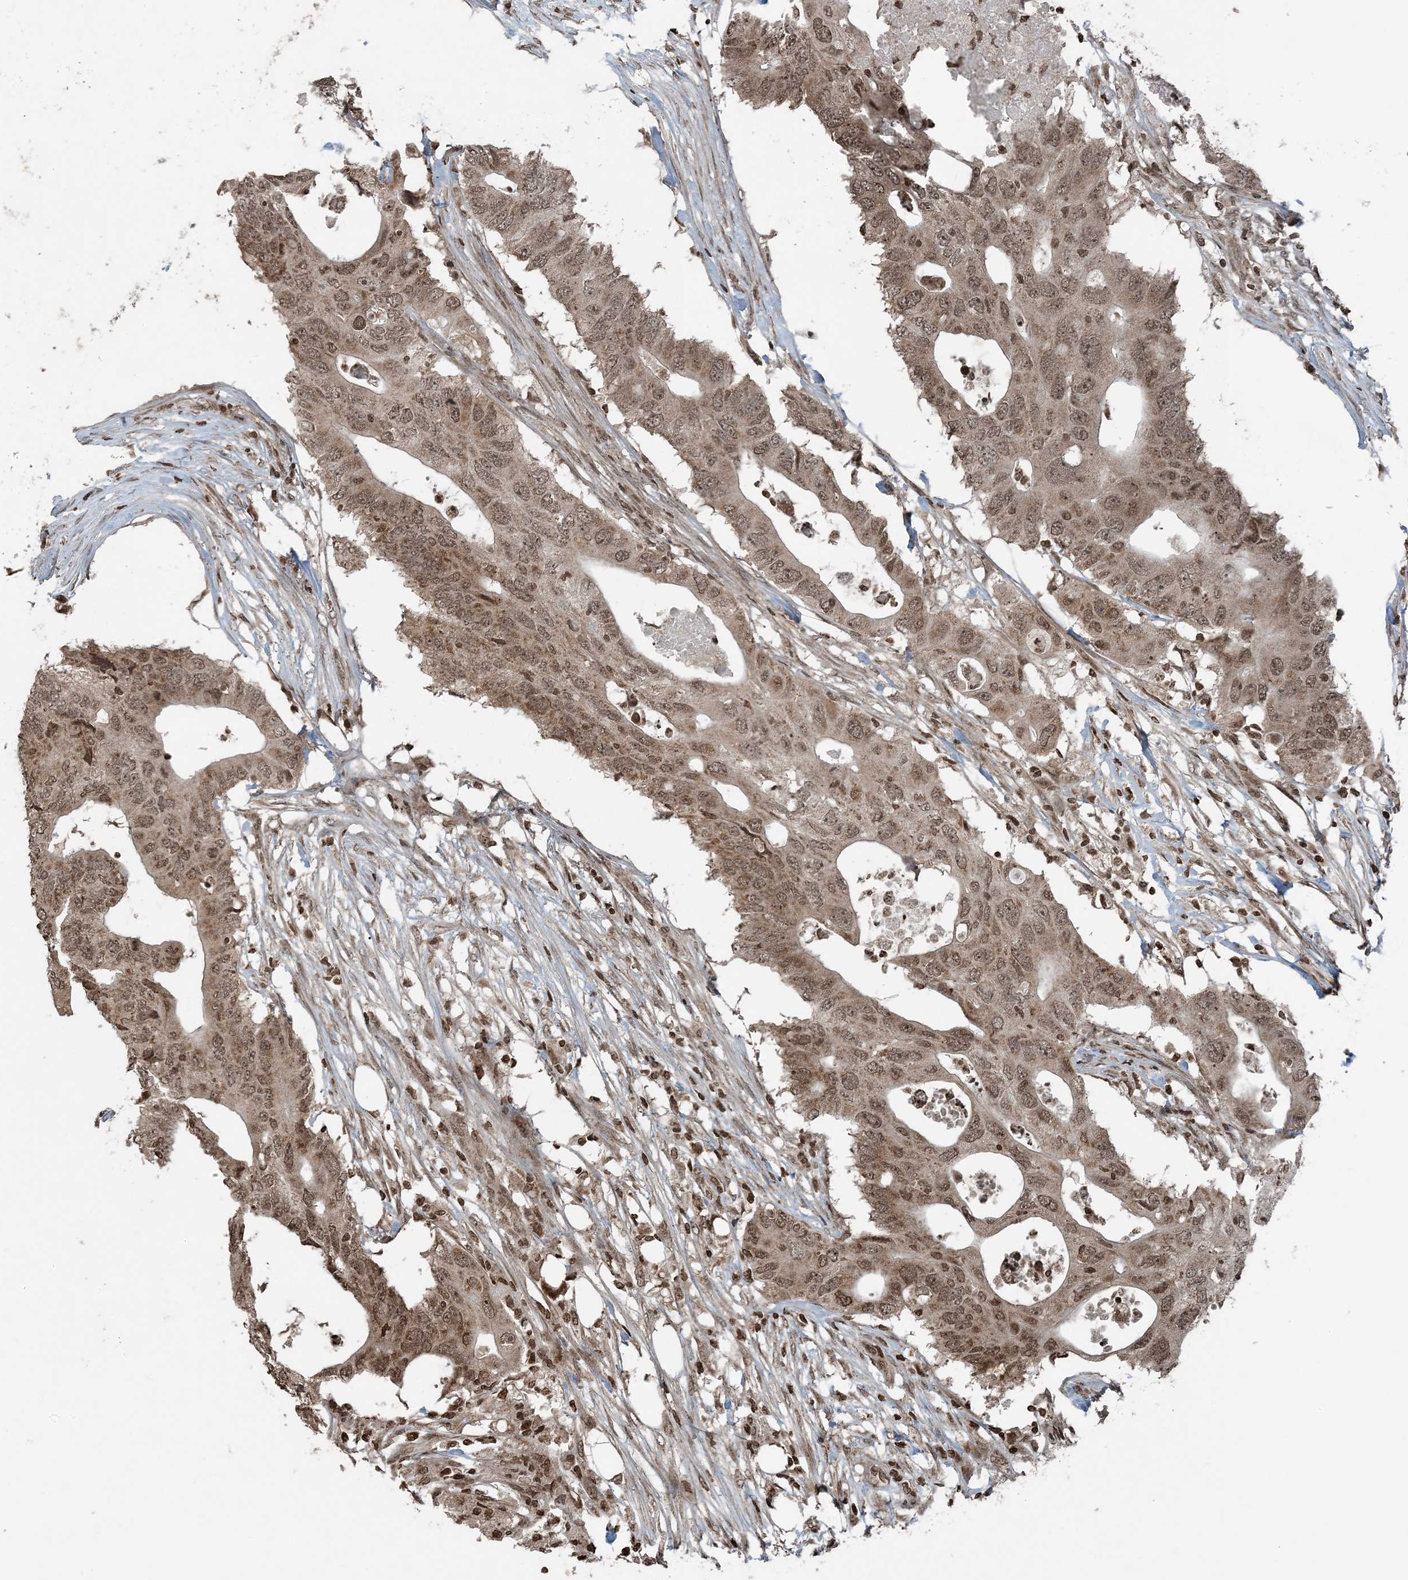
{"staining": {"intensity": "moderate", "quantity": ">75%", "location": "nuclear"}, "tissue": "colorectal cancer", "cell_type": "Tumor cells", "image_type": "cancer", "snomed": [{"axis": "morphology", "description": "Adenocarcinoma, NOS"}, {"axis": "topography", "description": "Colon"}], "caption": "This image displays adenocarcinoma (colorectal) stained with IHC to label a protein in brown. The nuclear of tumor cells show moderate positivity for the protein. Nuclei are counter-stained blue.", "gene": "ZFAND2B", "patient": {"sex": "male", "age": 71}}